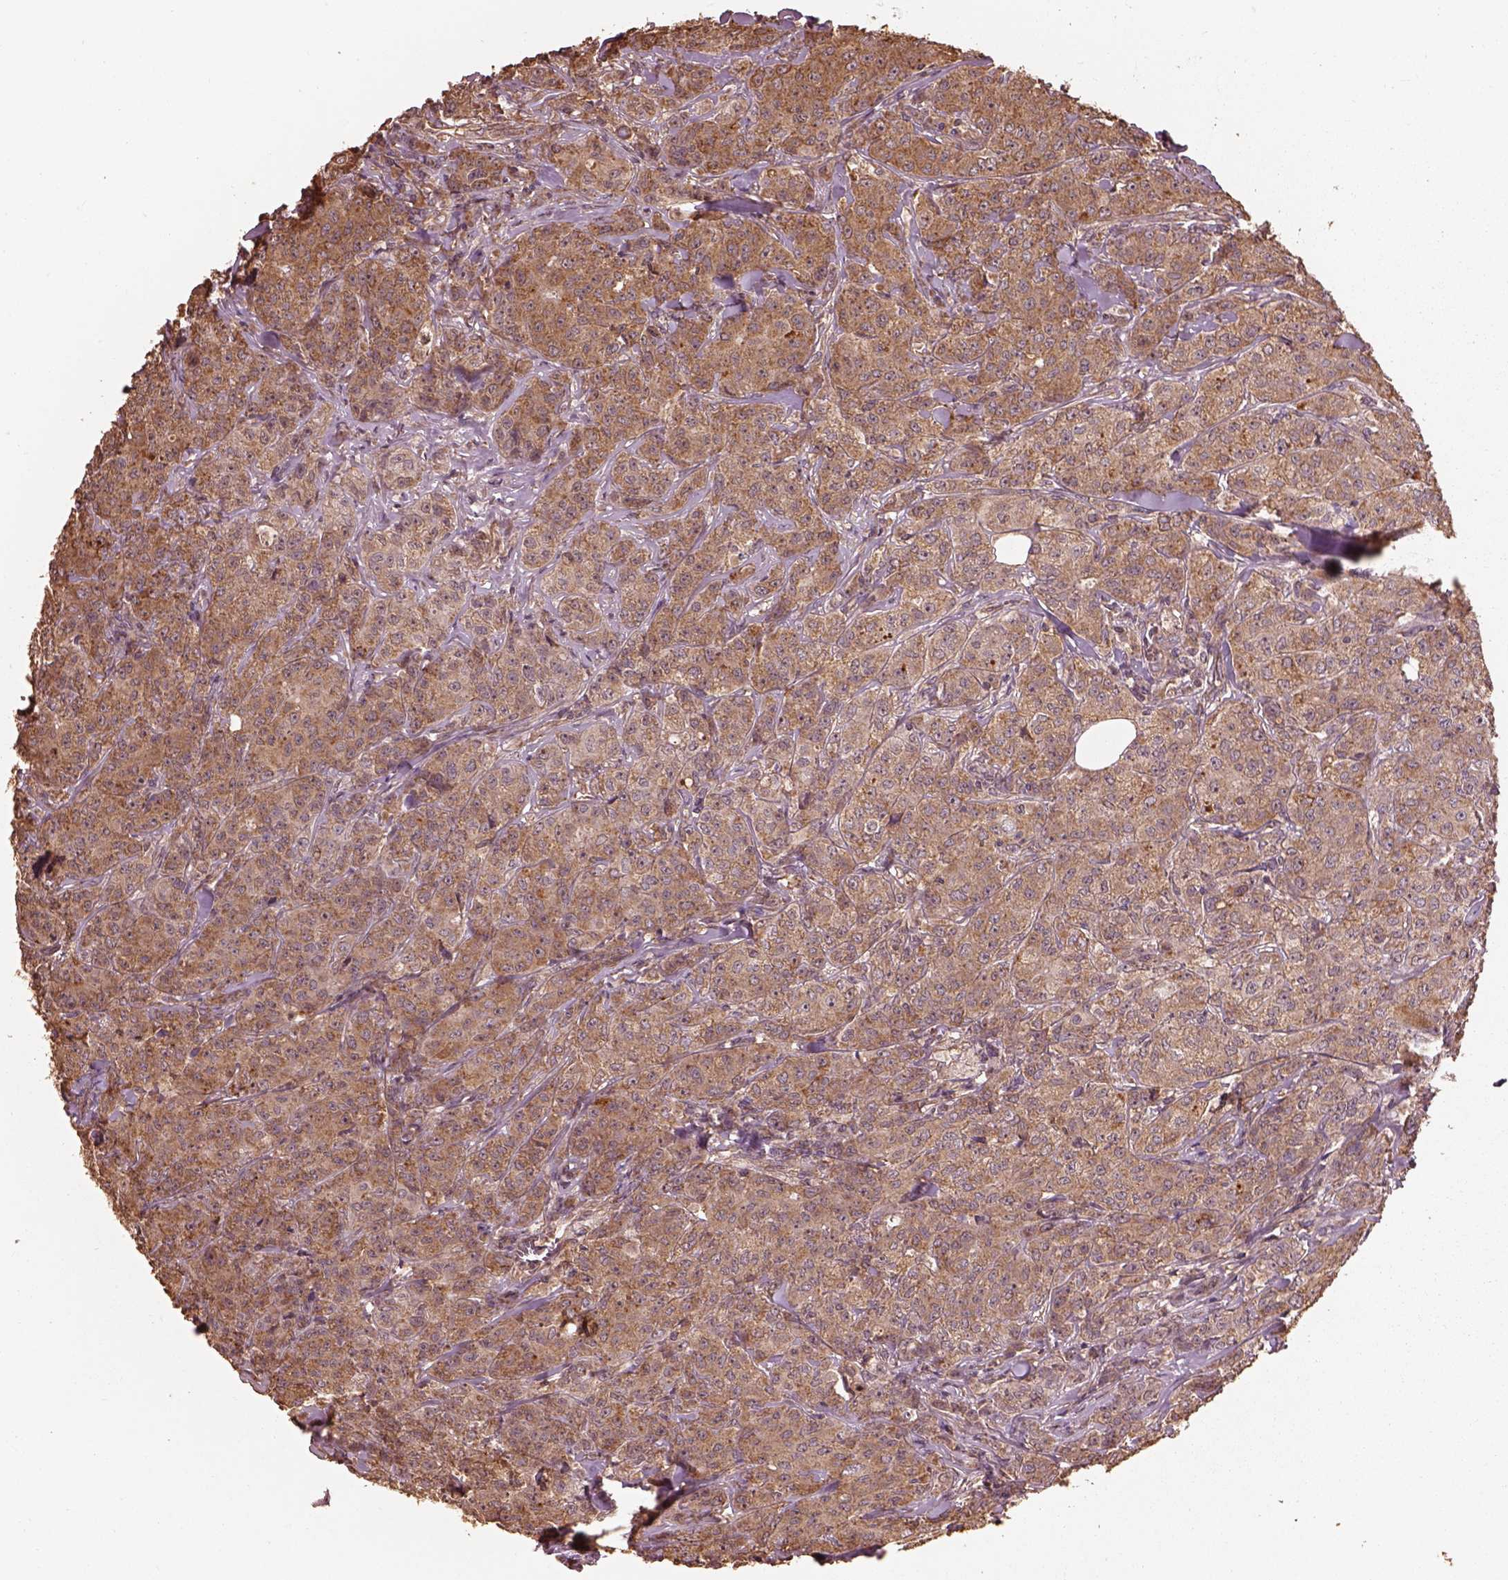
{"staining": {"intensity": "moderate", "quantity": ">75%", "location": "cytoplasmic/membranous"}, "tissue": "breast cancer", "cell_type": "Tumor cells", "image_type": "cancer", "snomed": [{"axis": "morphology", "description": "Duct carcinoma"}, {"axis": "topography", "description": "Breast"}], "caption": "This is an image of IHC staining of breast cancer, which shows moderate positivity in the cytoplasmic/membranous of tumor cells.", "gene": "METTL4", "patient": {"sex": "female", "age": 43}}